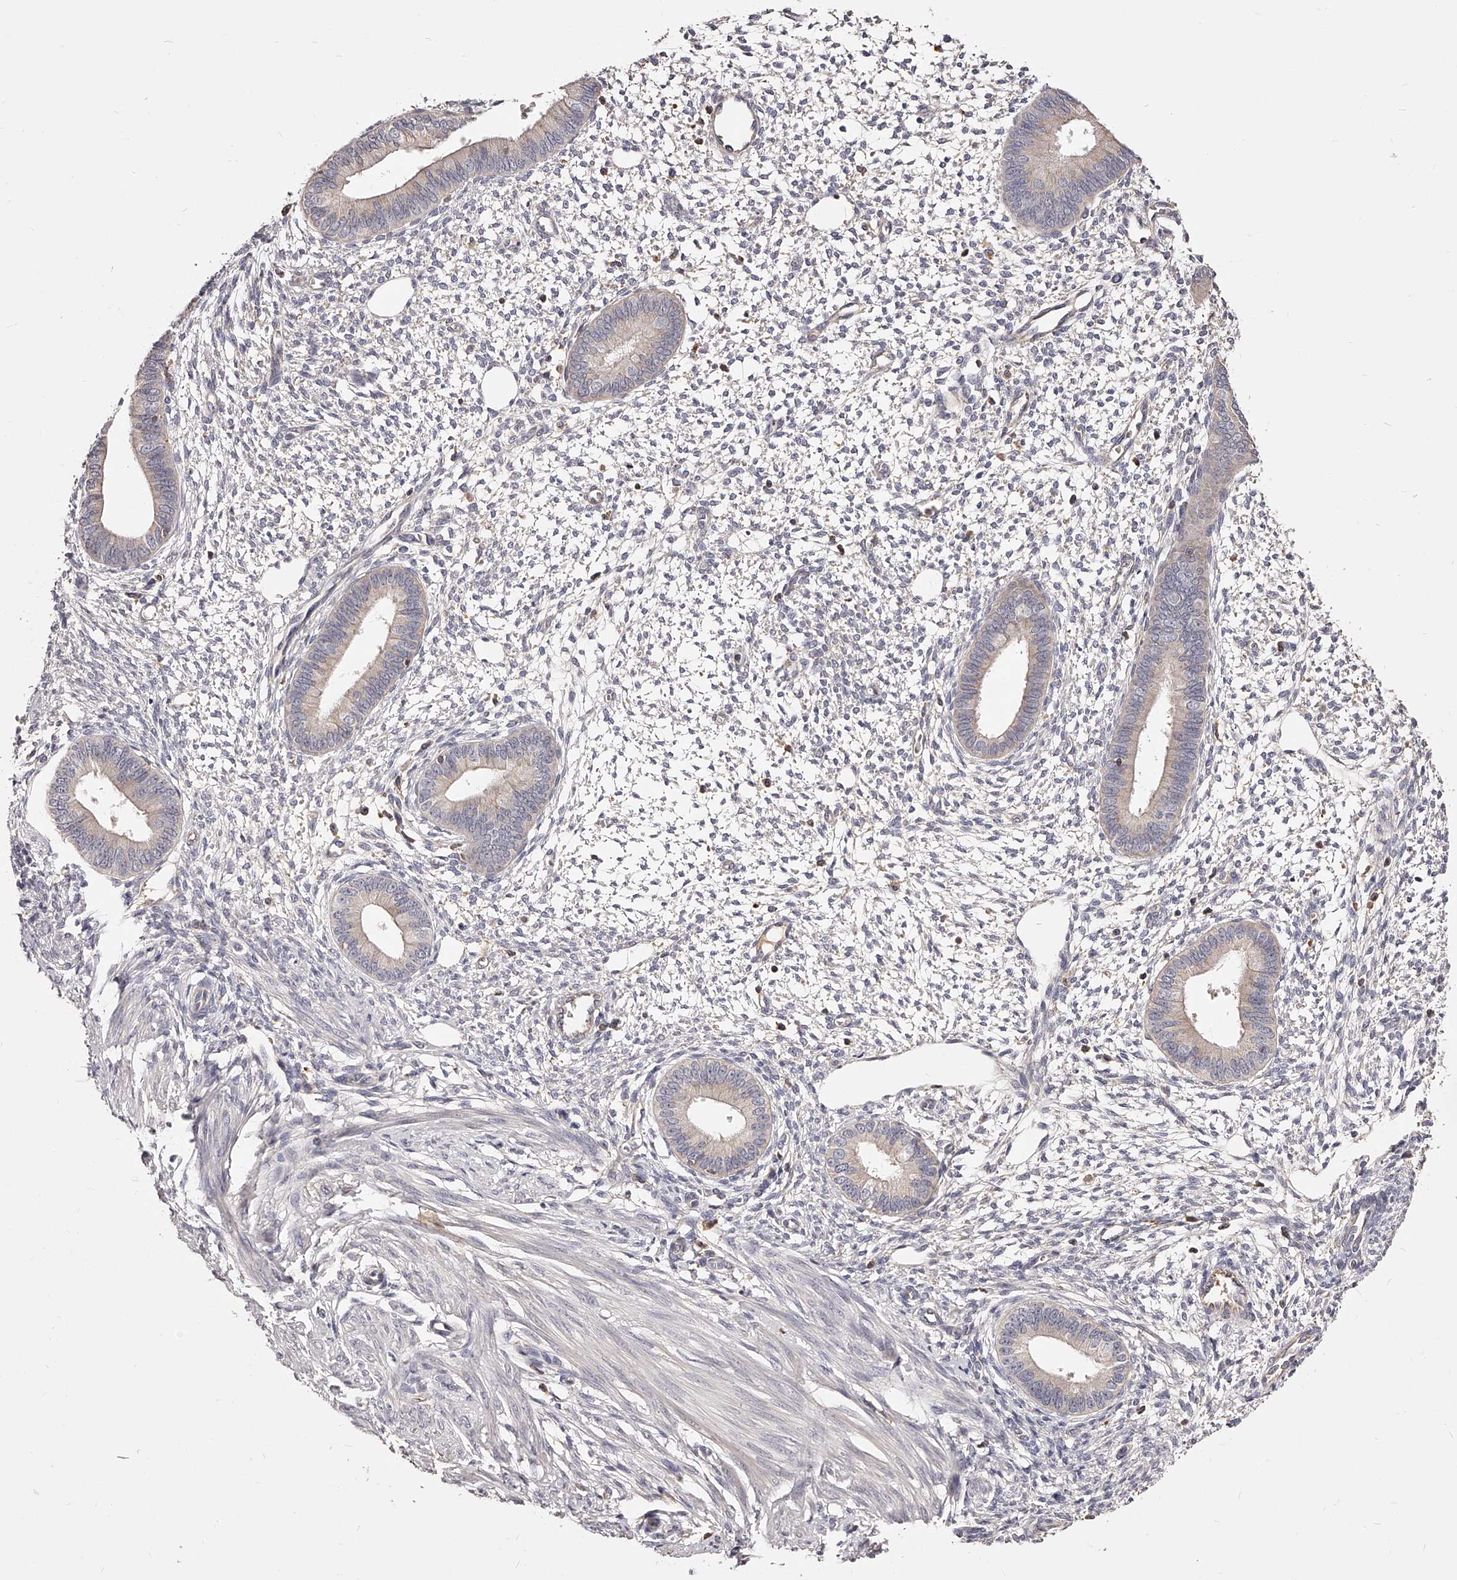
{"staining": {"intensity": "weak", "quantity": "<25%", "location": "cytoplasmic/membranous"}, "tissue": "endometrium", "cell_type": "Cells in endometrial stroma", "image_type": "normal", "snomed": [{"axis": "morphology", "description": "Normal tissue, NOS"}, {"axis": "topography", "description": "Endometrium"}], "caption": "This is an immunohistochemistry photomicrograph of normal endometrium. There is no positivity in cells in endometrial stroma.", "gene": "PHACTR1", "patient": {"sex": "female", "age": 46}}